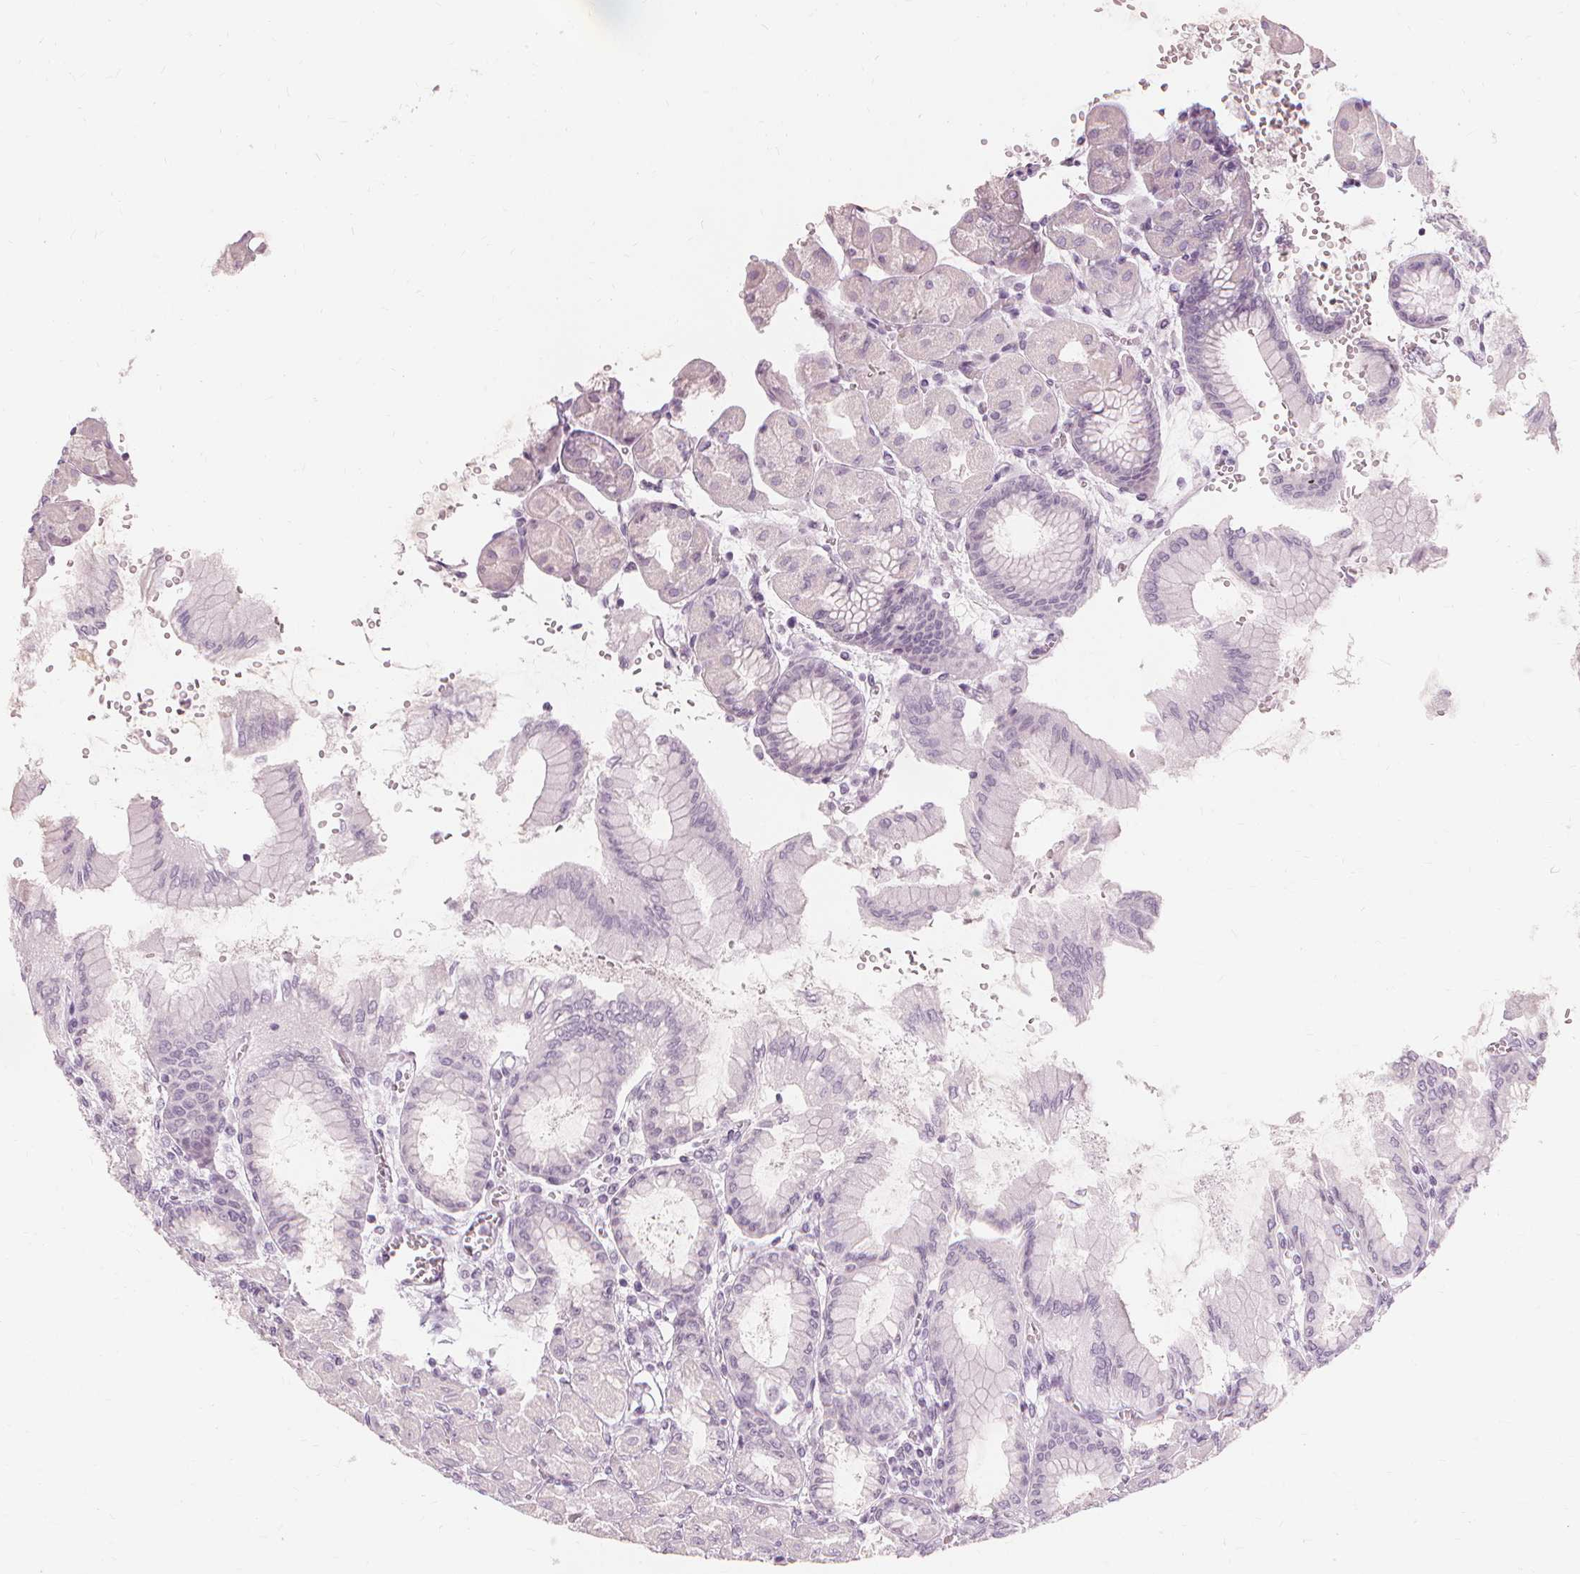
{"staining": {"intensity": "negative", "quantity": "none", "location": "none"}, "tissue": "stomach", "cell_type": "Glandular cells", "image_type": "normal", "snomed": [{"axis": "morphology", "description": "Normal tissue, NOS"}, {"axis": "topography", "description": "Stomach, upper"}], "caption": "Immunohistochemistry micrograph of unremarkable human stomach stained for a protein (brown), which demonstrates no staining in glandular cells.", "gene": "MUC12", "patient": {"sex": "female", "age": 56}}